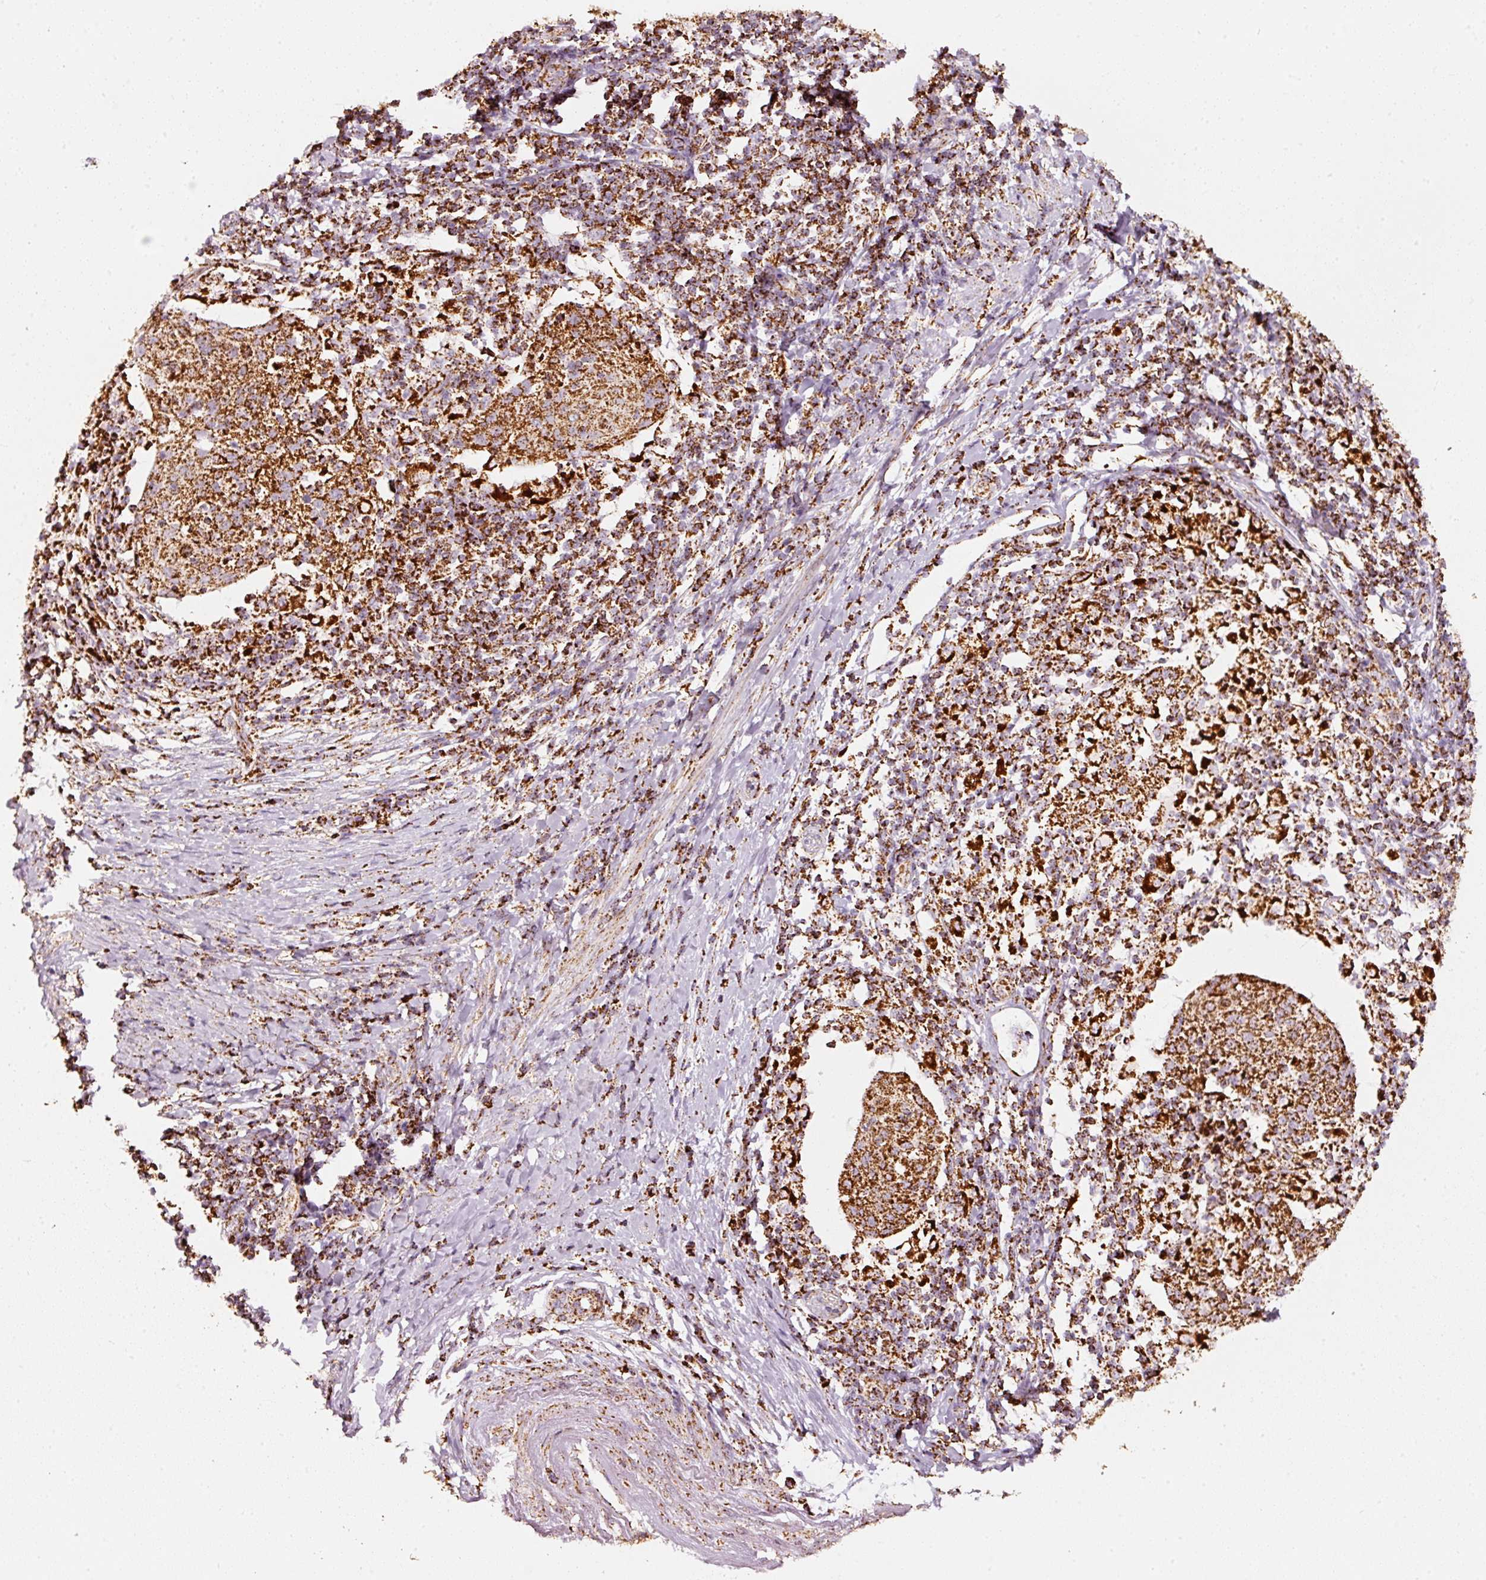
{"staining": {"intensity": "strong", "quantity": ">75%", "location": "cytoplasmic/membranous"}, "tissue": "cervical cancer", "cell_type": "Tumor cells", "image_type": "cancer", "snomed": [{"axis": "morphology", "description": "Squamous cell carcinoma, NOS"}, {"axis": "topography", "description": "Cervix"}], "caption": "Immunohistochemistry (DAB) staining of human cervical squamous cell carcinoma shows strong cytoplasmic/membranous protein staining in about >75% of tumor cells.", "gene": "UQCRC1", "patient": {"sex": "female", "age": 52}}